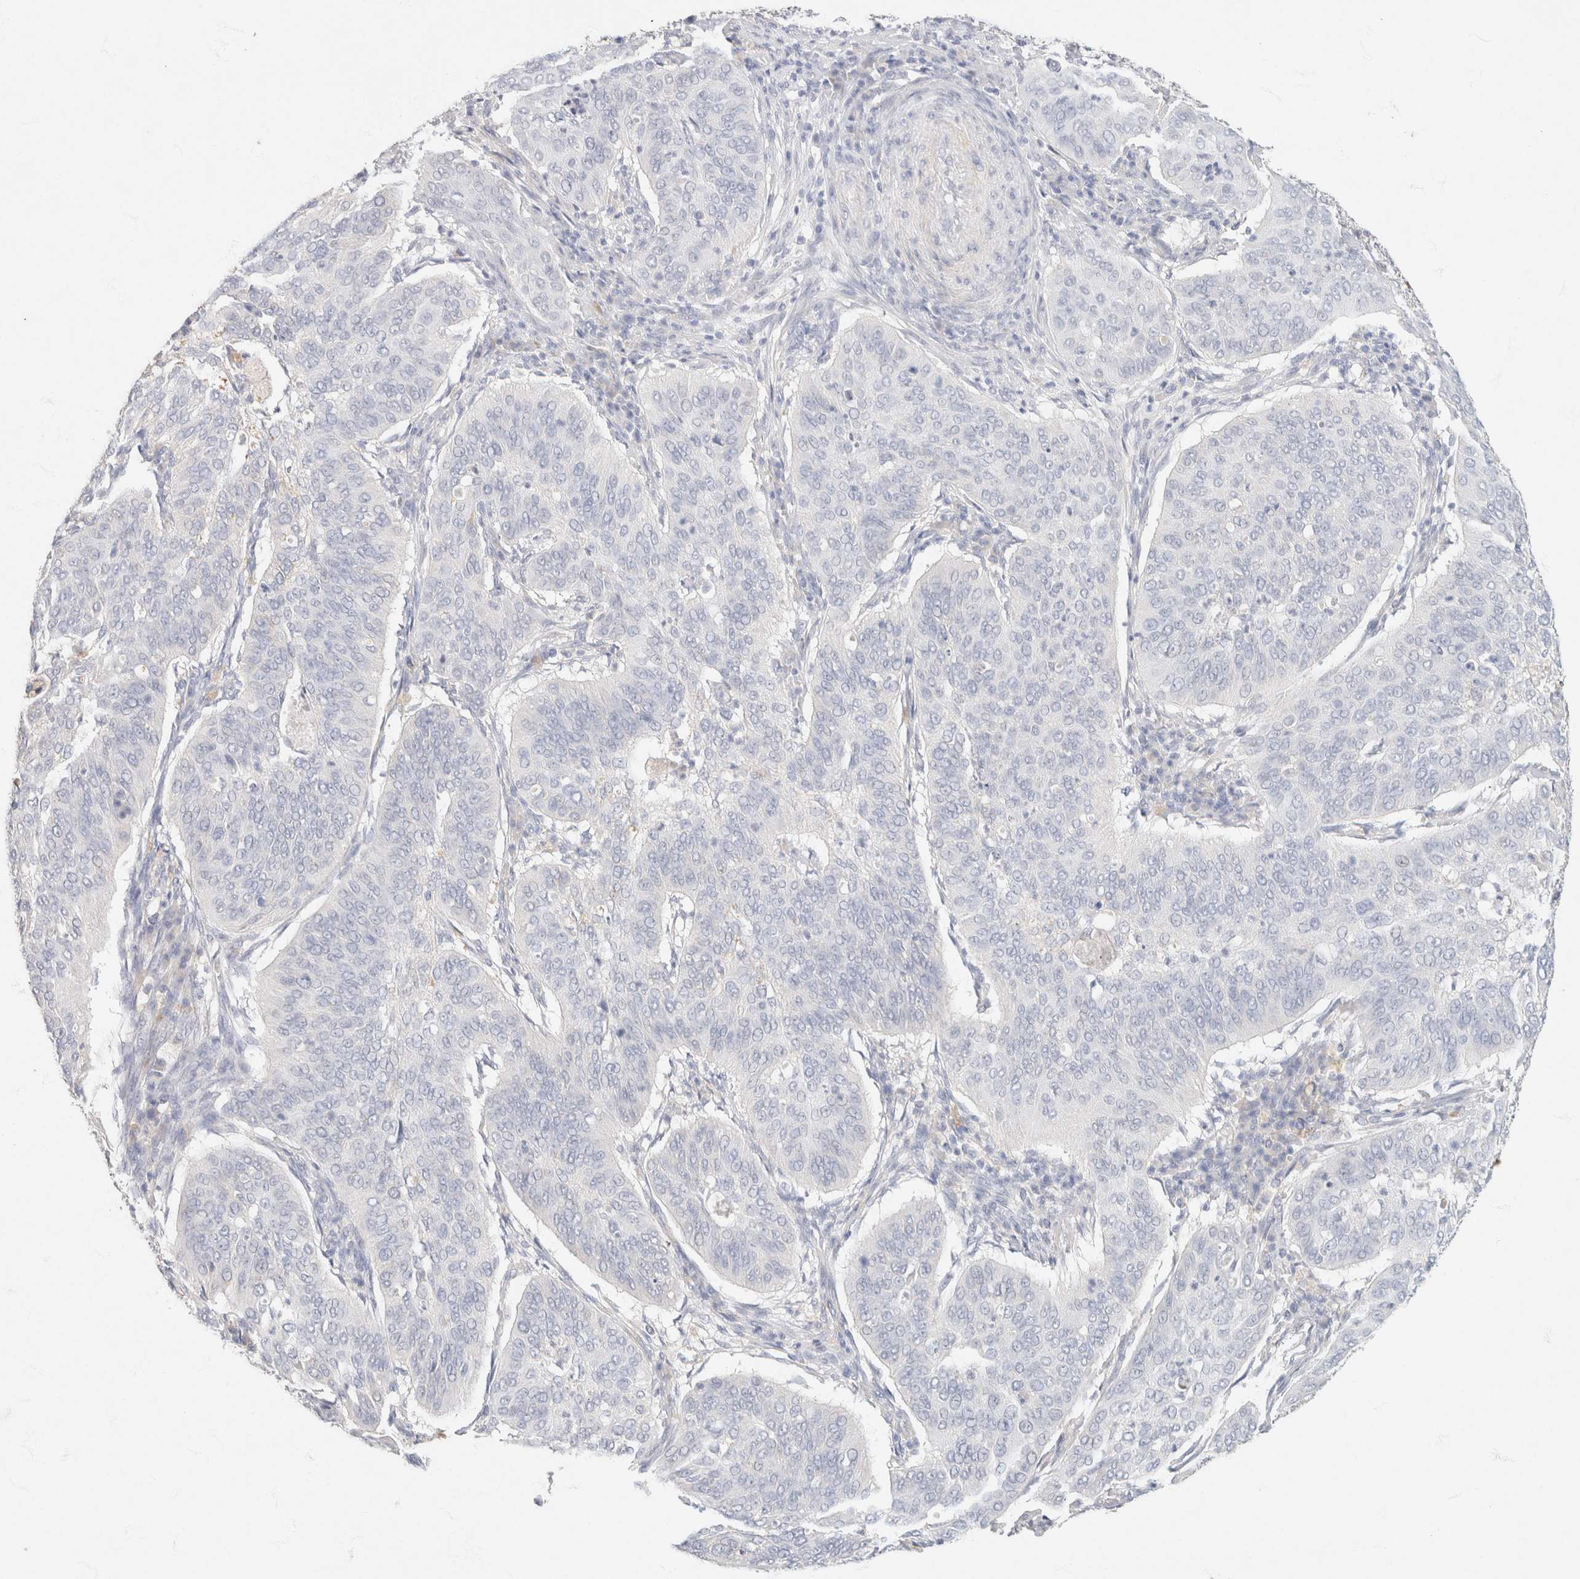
{"staining": {"intensity": "negative", "quantity": "none", "location": "none"}, "tissue": "cervical cancer", "cell_type": "Tumor cells", "image_type": "cancer", "snomed": [{"axis": "morphology", "description": "Normal tissue, NOS"}, {"axis": "morphology", "description": "Squamous cell carcinoma, NOS"}, {"axis": "topography", "description": "Cervix"}], "caption": "IHC image of human cervical cancer (squamous cell carcinoma) stained for a protein (brown), which demonstrates no expression in tumor cells.", "gene": "CA12", "patient": {"sex": "female", "age": 39}}